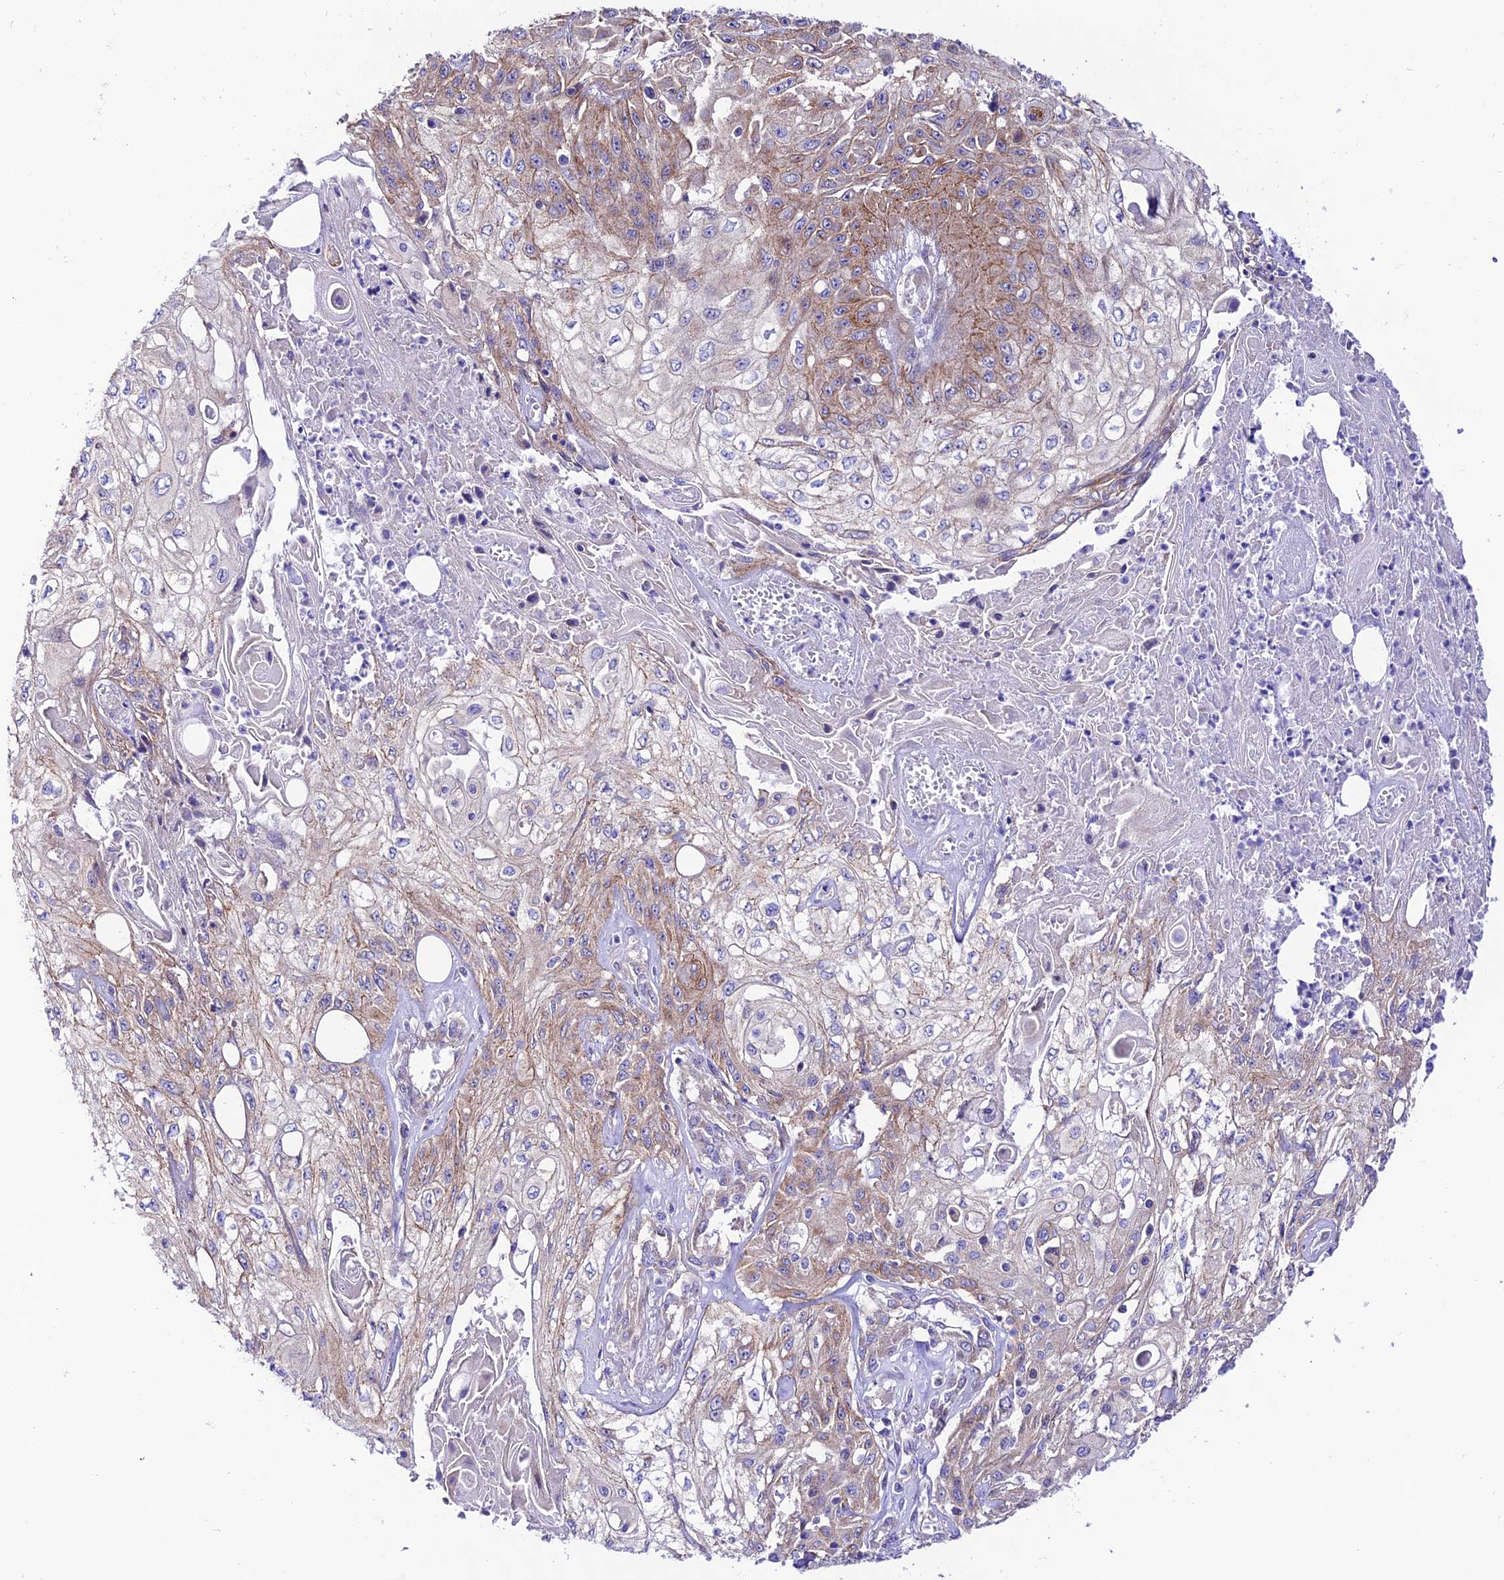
{"staining": {"intensity": "moderate", "quantity": "<25%", "location": "cytoplasmic/membranous"}, "tissue": "skin cancer", "cell_type": "Tumor cells", "image_type": "cancer", "snomed": [{"axis": "morphology", "description": "Squamous cell carcinoma, NOS"}, {"axis": "morphology", "description": "Squamous cell carcinoma, metastatic, NOS"}, {"axis": "topography", "description": "Skin"}, {"axis": "topography", "description": "Lymph node"}], "caption": "Immunohistochemistry (IHC) of metastatic squamous cell carcinoma (skin) demonstrates low levels of moderate cytoplasmic/membranous positivity in approximately <25% of tumor cells. (DAB IHC with brightfield microscopy, high magnification).", "gene": "LACTB2", "patient": {"sex": "male", "age": 75}}